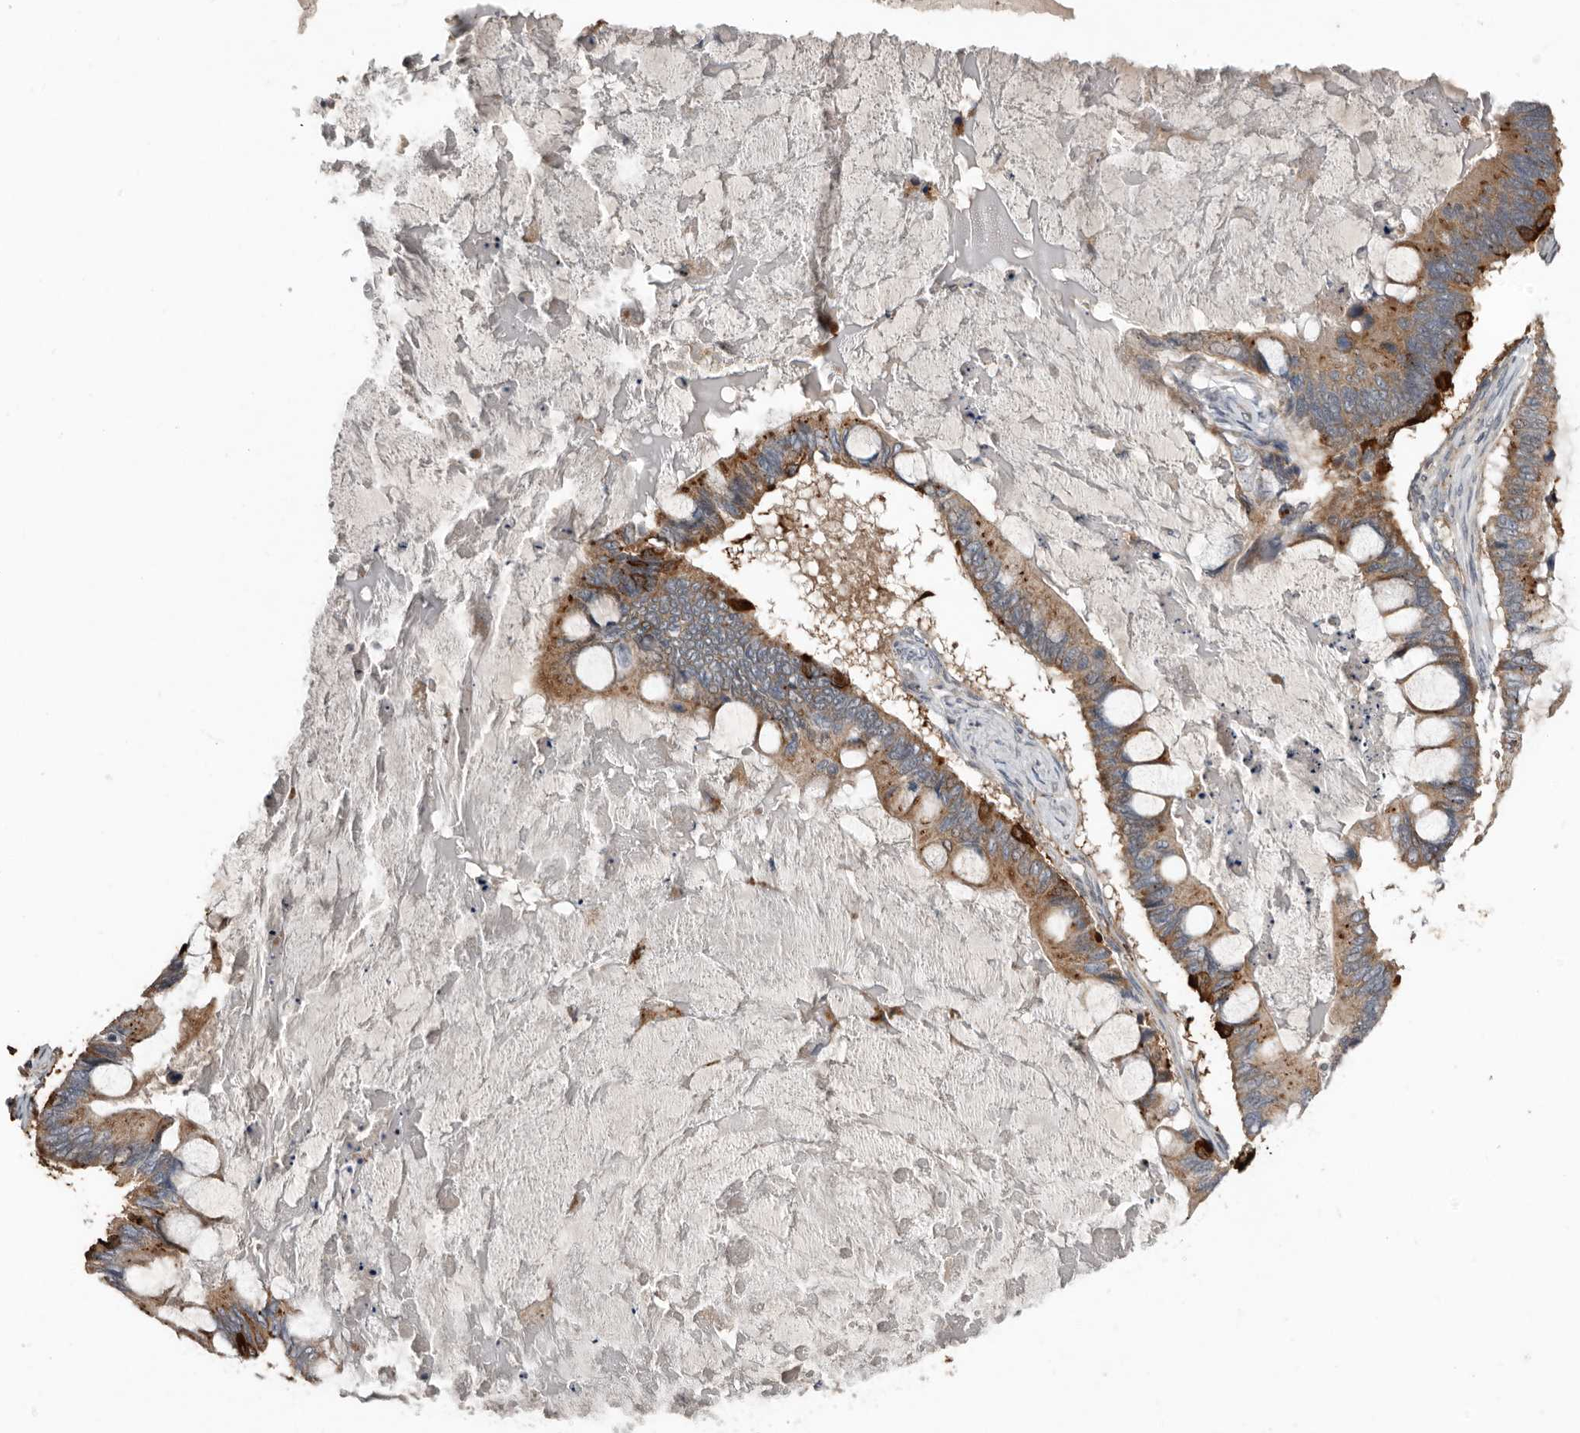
{"staining": {"intensity": "moderate", "quantity": ">75%", "location": "cytoplasmic/membranous"}, "tissue": "ovarian cancer", "cell_type": "Tumor cells", "image_type": "cancer", "snomed": [{"axis": "morphology", "description": "Cystadenocarcinoma, mucinous, NOS"}, {"axis": "topography", "description": "Ovary"}], "caption": "The photomicrograph shows staining of ovarian cancer (mucinous cystadenocarcinoma), revealing moderate cytoplasmic/membranous protein positivity (brown color) within tumor cells.", "gene": "RANBP17", "patient": {"sex": "female", "age": 61}}